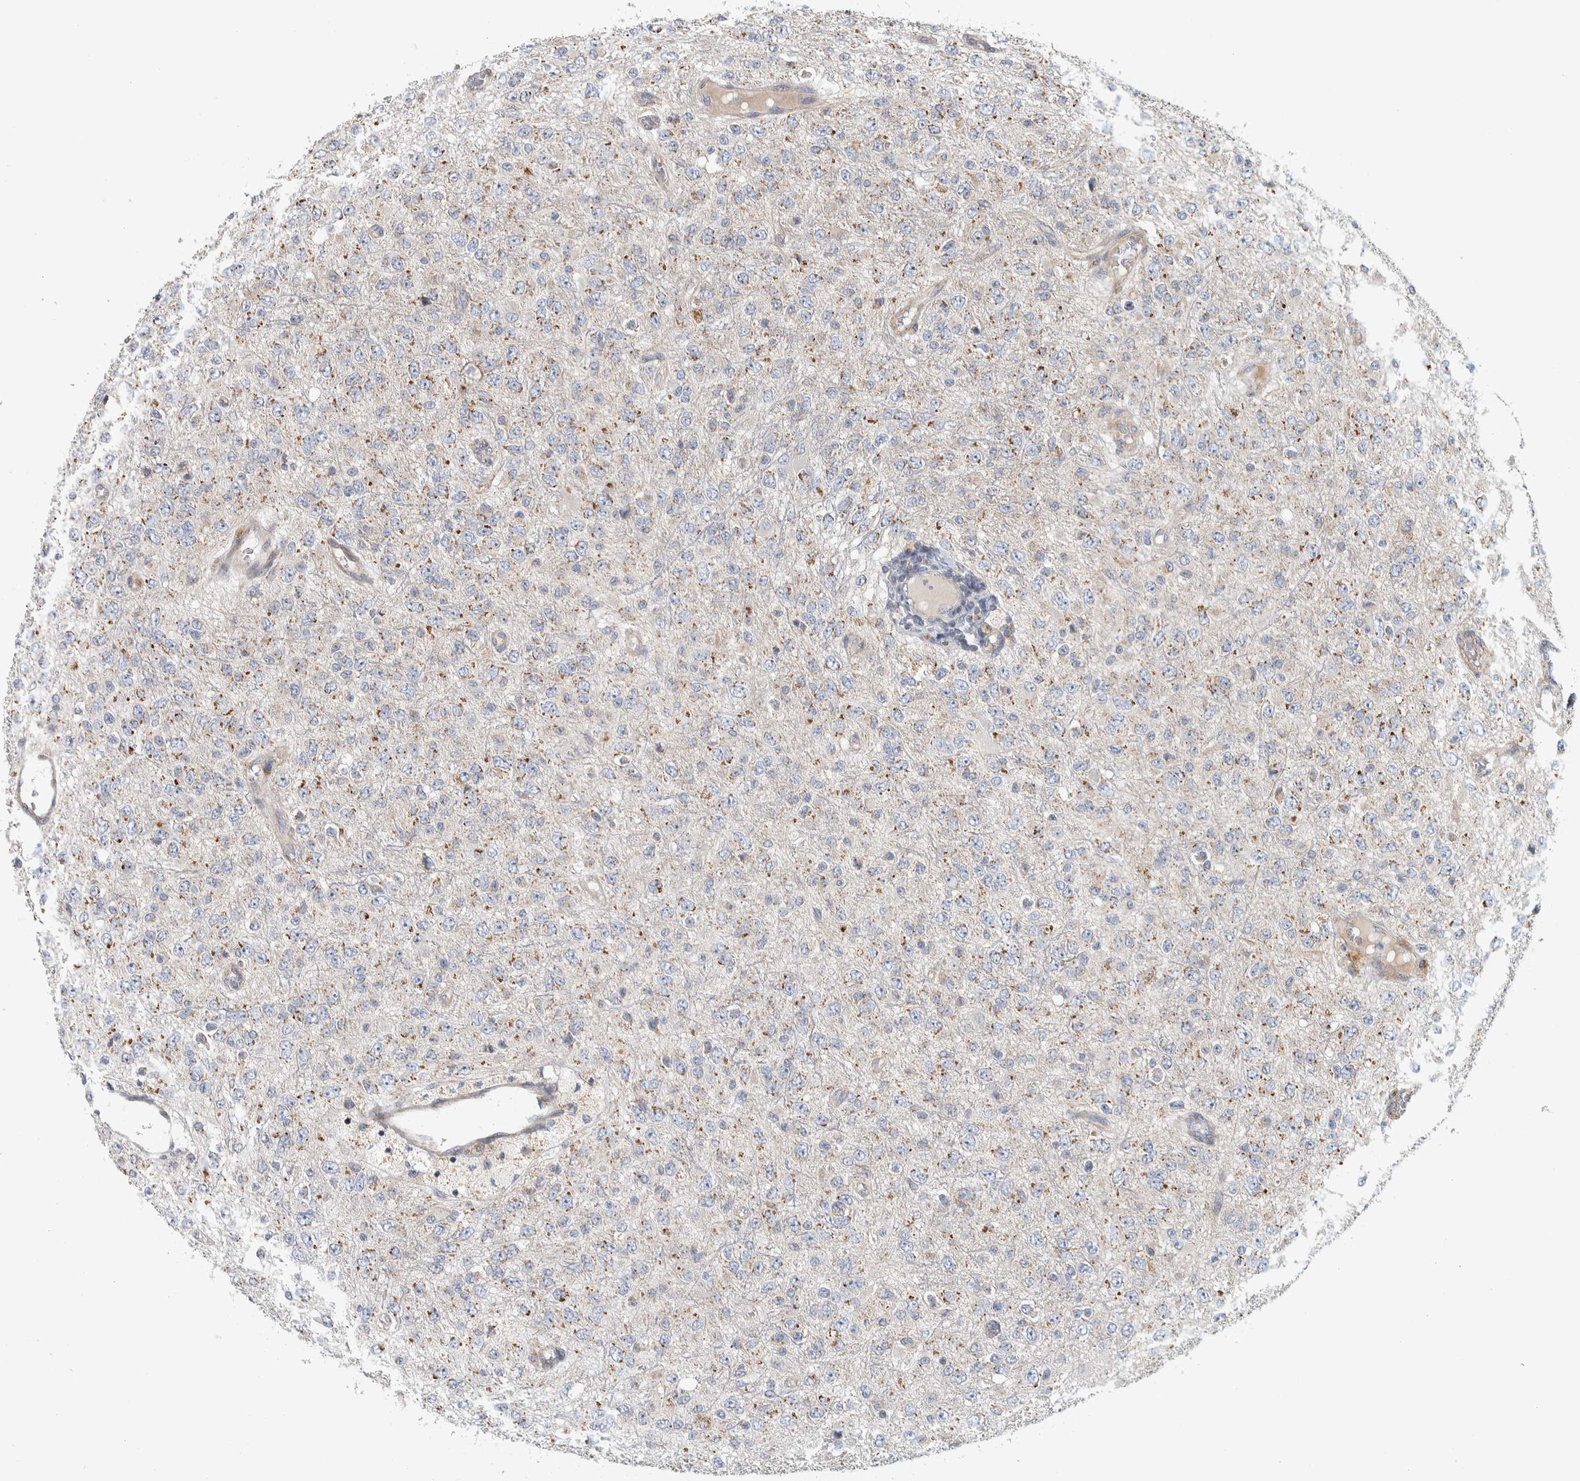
{"staining": {"intensity": "moderate", "quantity": ">75%", "location": "cytoplasmic/membranous"}, "tissue": "glioma", "cell_type": "Tumor cells", "image_type": "cancer", "snomed": [{"axis": "morphology", "description": "Glioma, malignant, High grade"}, {"axis": "topography", "description": "pancreas cauda"}], "caption": "Protein staining by IHC reveals moderate cytoplasmic/membranous staining in approximately >75% of tumor cells in high-grade glioma (malignant). Using DAB (brown) and hematoxylin (blue) stains, captured at high magnification using brightfield microscopy.", "gene": "AFP", "patient": {"sex": "male", "age": 60}}